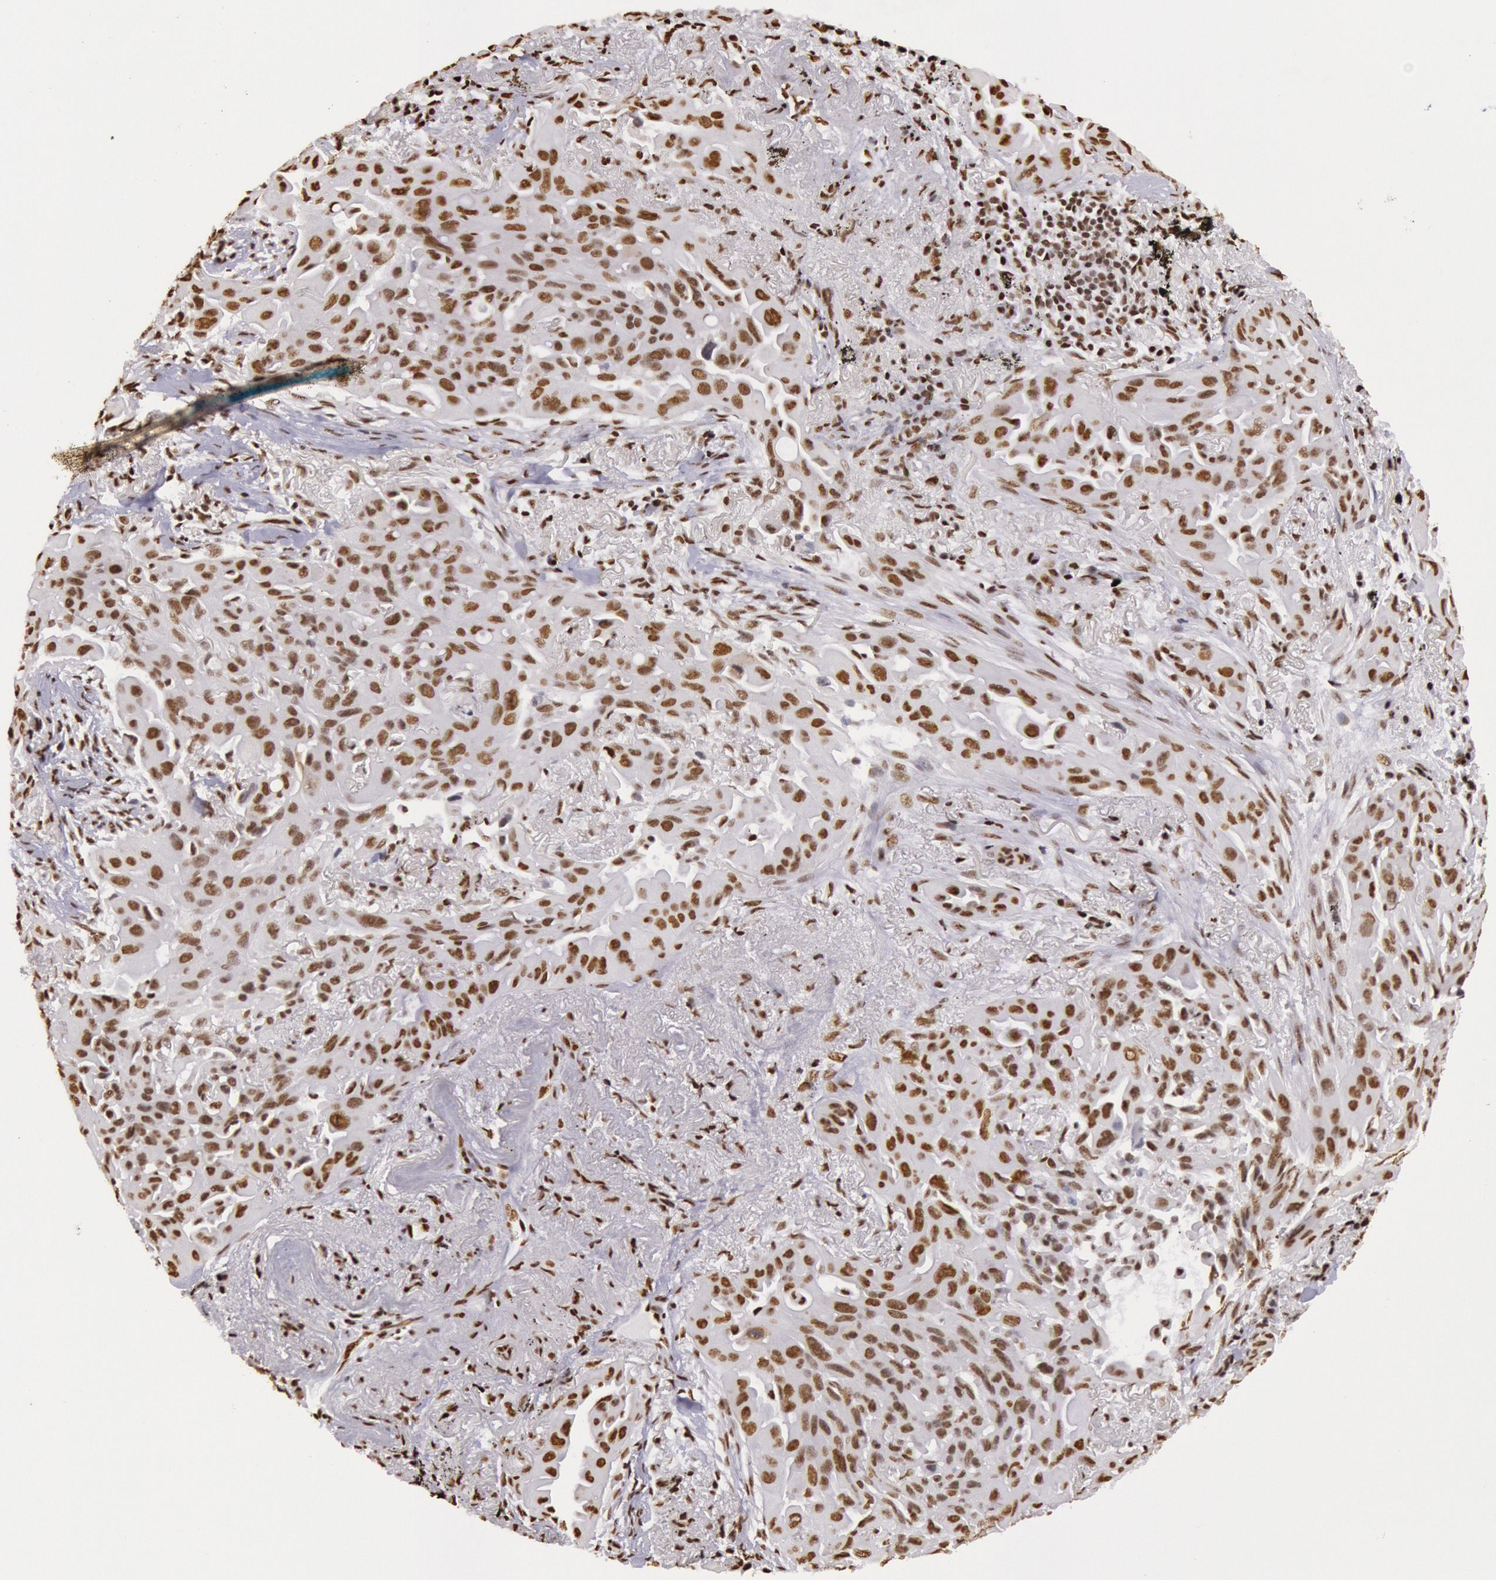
{"staining": {"intensity": "moderate", "quantity": ">75%", "location": "nuclear"}, "tissue": "lung cancer", "cell_type": "Tumor cells", "image_type": "cancer", "snomed": [{"axis": "morphology", "description": "Adenocarcinoma, NOS"}, {"axis": "topography", "description": "Lung"}], "caption": "An IHC micrograph of tumor tissue is shown. Protein staining in brown highlights moderate nuclear positivity in lung cancer (adenocarcinoma) within tumor cells. (DAB (3,3'-diaminobenzidine) = brown stain, brightfield microscopy at high magnification).", "gene": "HNRNPH2", "patient": {"sex": "male", "age": 68}}